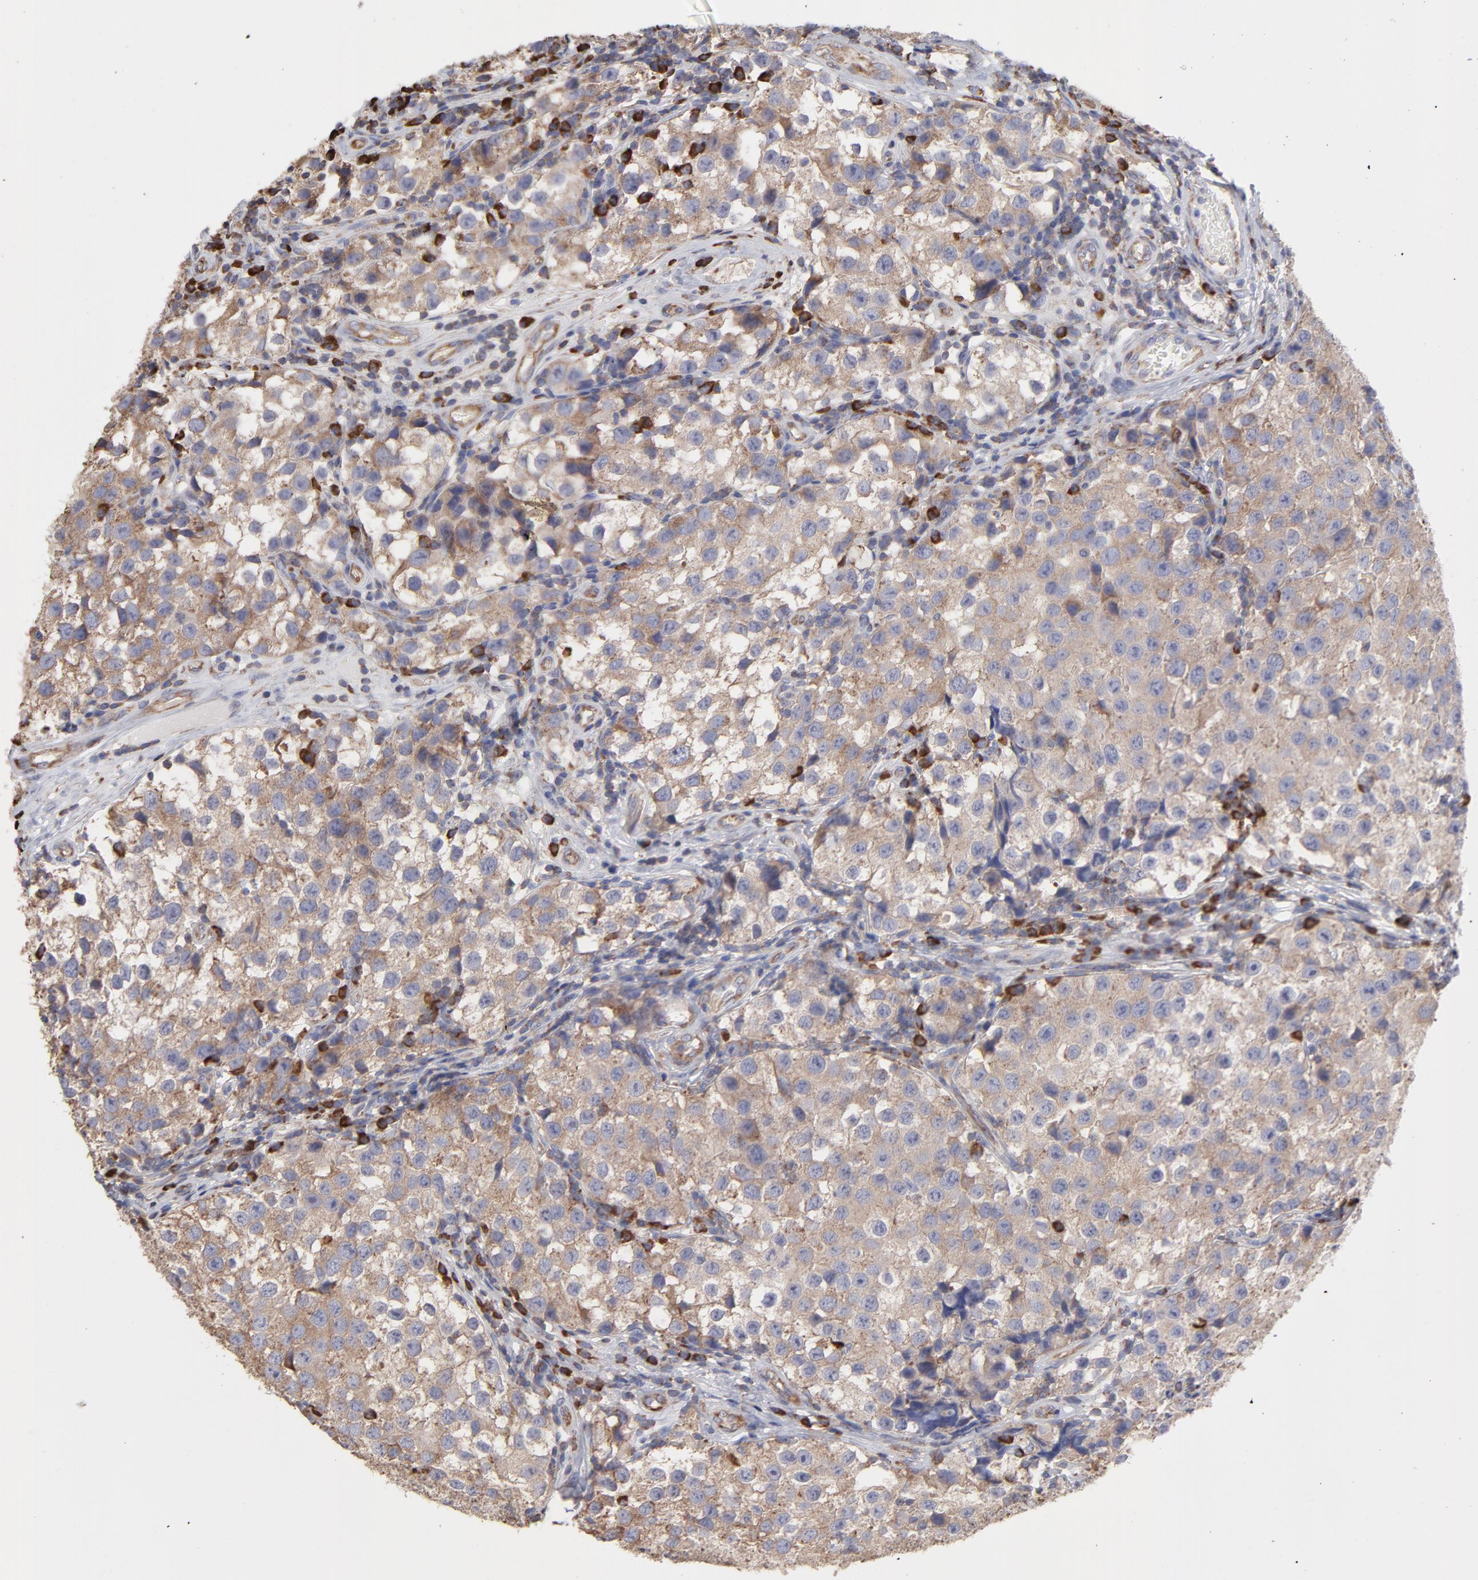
{"staining": {"intensity": "weak", "quantity": ">75%", "location": "cytoplasmic/membranous"}, "tissue": "testis cancer", "cell_type": "Tumor cells", "image_type": "cancer", "snomed": [{"axis": "morphology", "description": "Seminoma, NOS"}, {"axis": "topography", "description": "Testis"}], "caption": "Testis cancer (seminoma) stained with immunohistochemistry shows weak cytoplasmic/membranous positivity in approximately >75% of tumor cells.", "gene": "RPL3", "patient": {"sex": "male", "age": 39}}